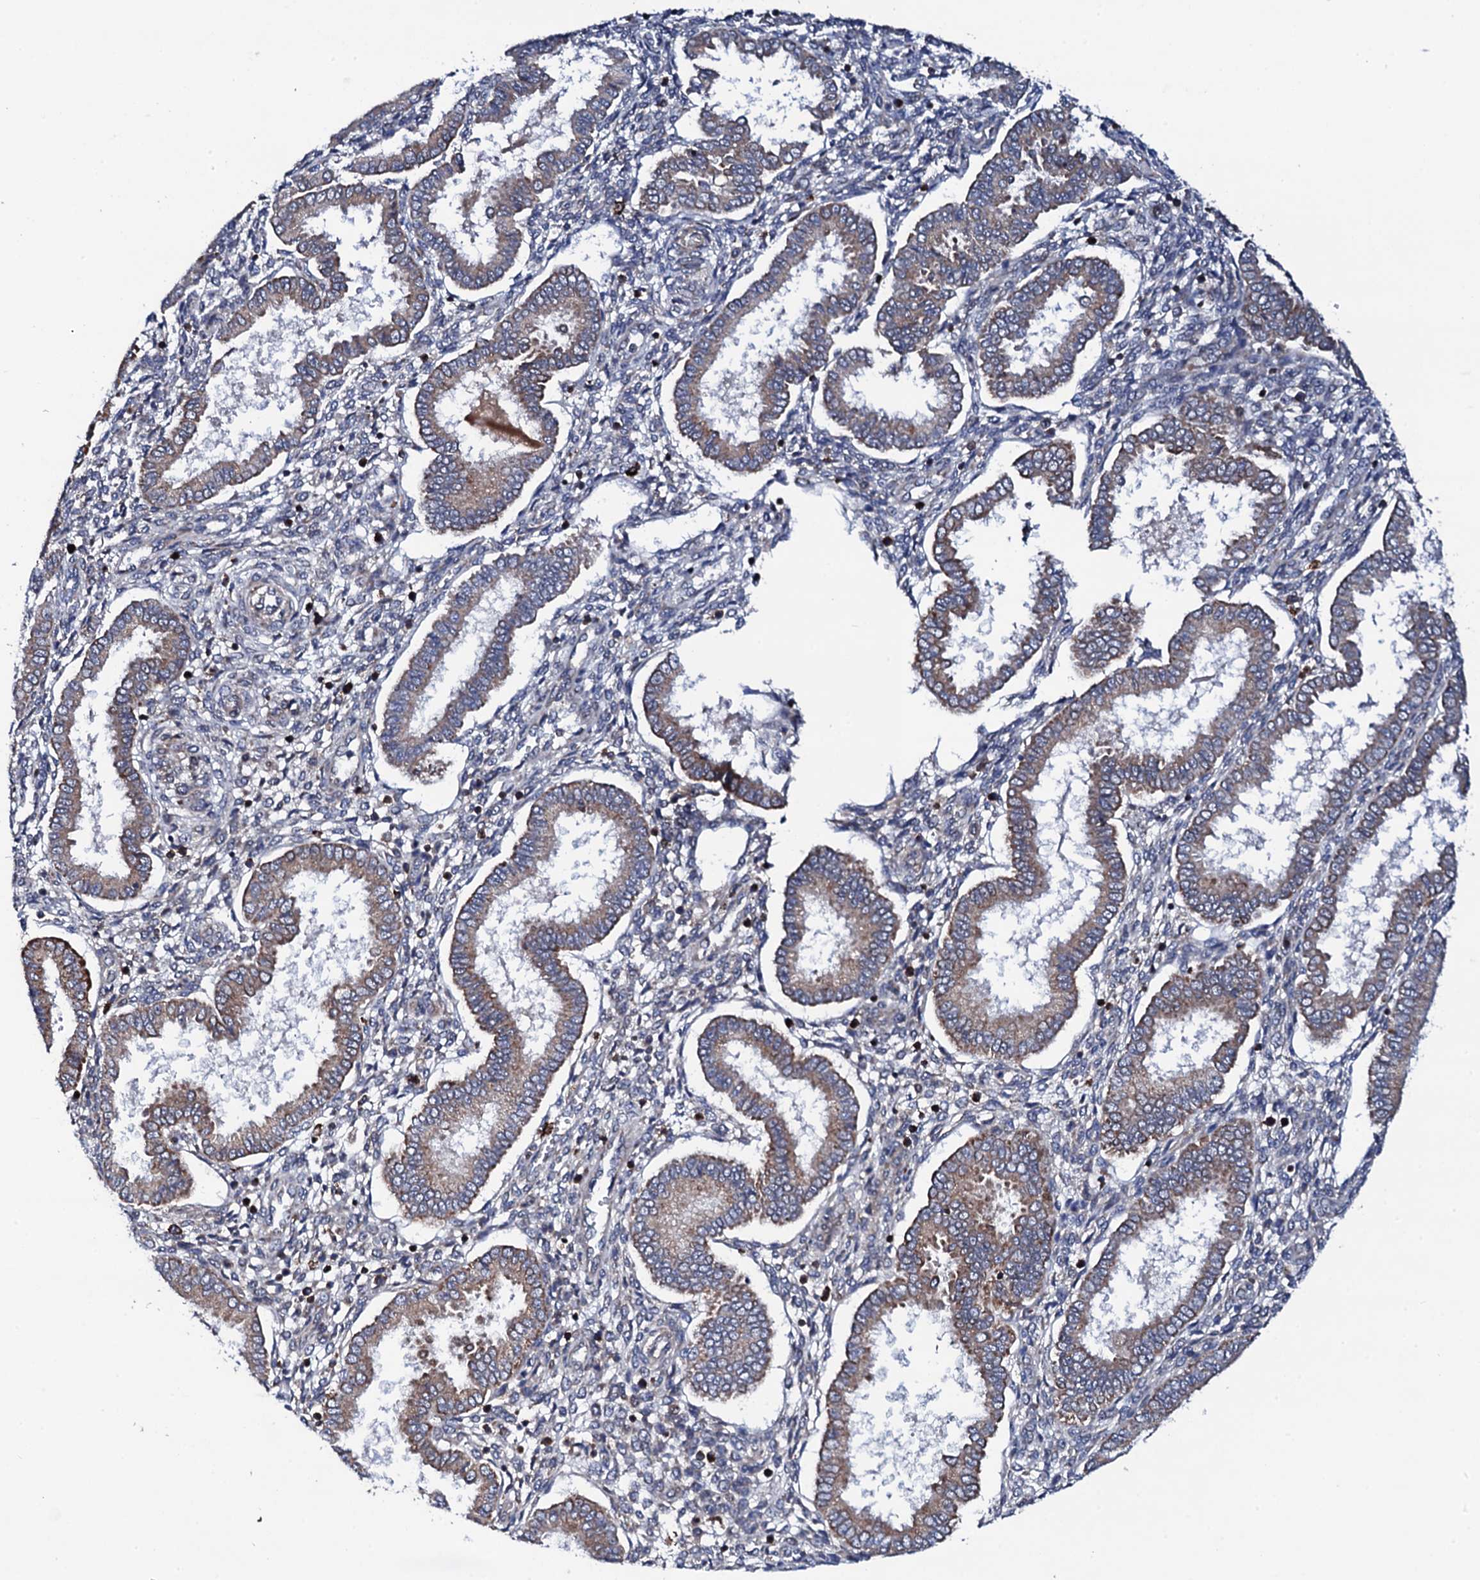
{"staining": {"intensity": "weak", "quantity": "25%-75%", "location": "cytoplasmic/membranous"}, "tissue": "endometrium", "cell_type": "Cells in endometrial stroma", "image_type": "normal", "snomed": [{"axis": "morphology", "description": "Normal tissue, NOS"}, {"axis": "topography", "description": "Endometrium"}], "caption": "Weak cytoplasmic/membranous expression is present in approximately 25%-75% of cells in endometrial stroma in unremarkable endometrium.", "gene": "COG4", "patient": {"sex": "female", "age": 24}}